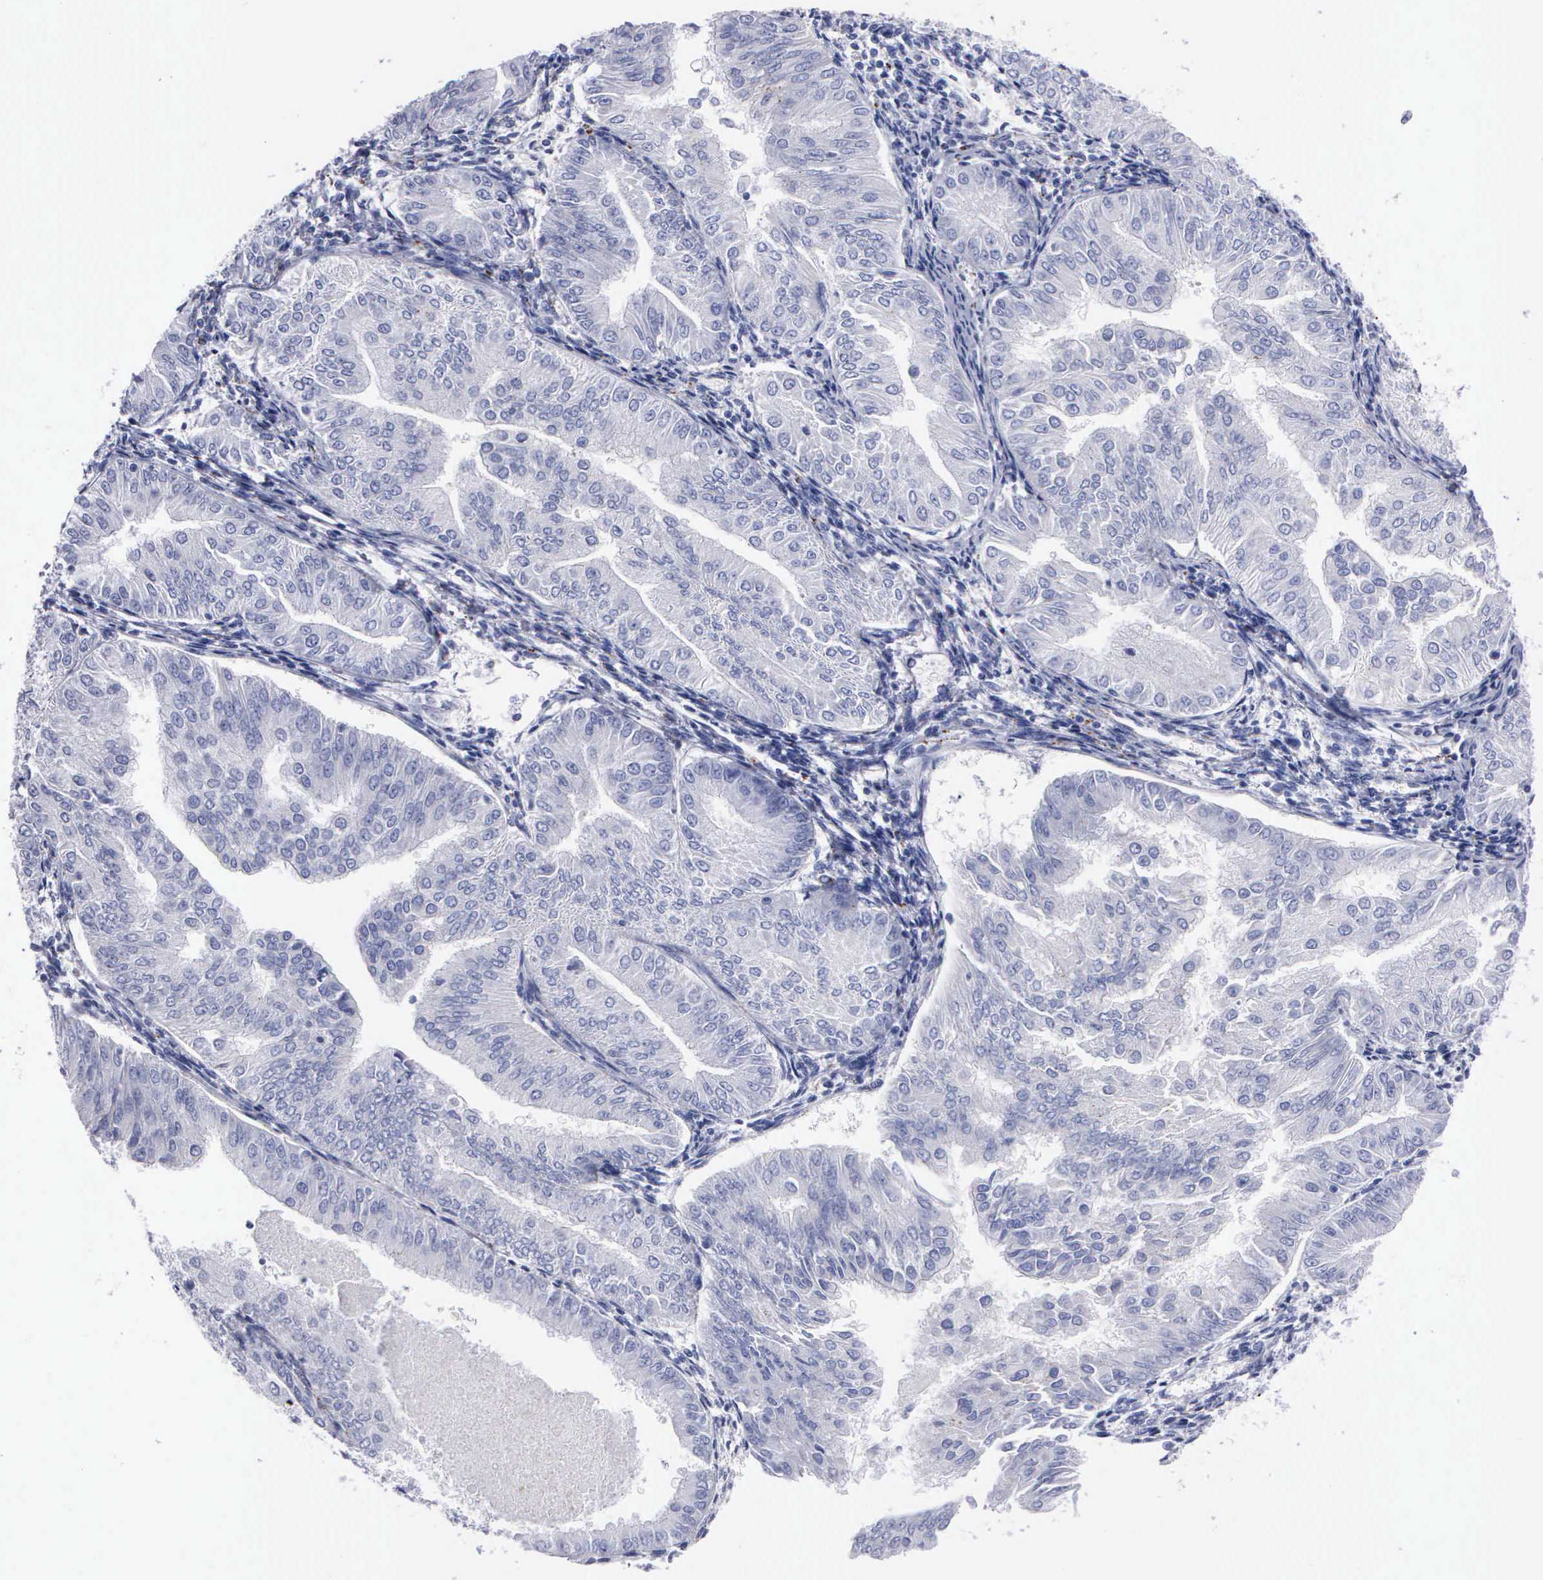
{"staining": {"intensity": "negative", "quantity": "none", "location": "none"}, "tissue": "endometrial cancer", "cell_type": "Tumor cells", "image_type": "cancer", "snomed": [{"axis": "morphology", "description": "Adenocarcinoma, NOS"}, {"axis": "topography", "description": "Endometrium"}], "caption": "IHC micrograph of human adenocarcinoma (endometrial) stained for a protein (brown), which shows no positivity in tumor cells.", "gene": "CTSL", "patient": {"sex": "female", "age": 53}}